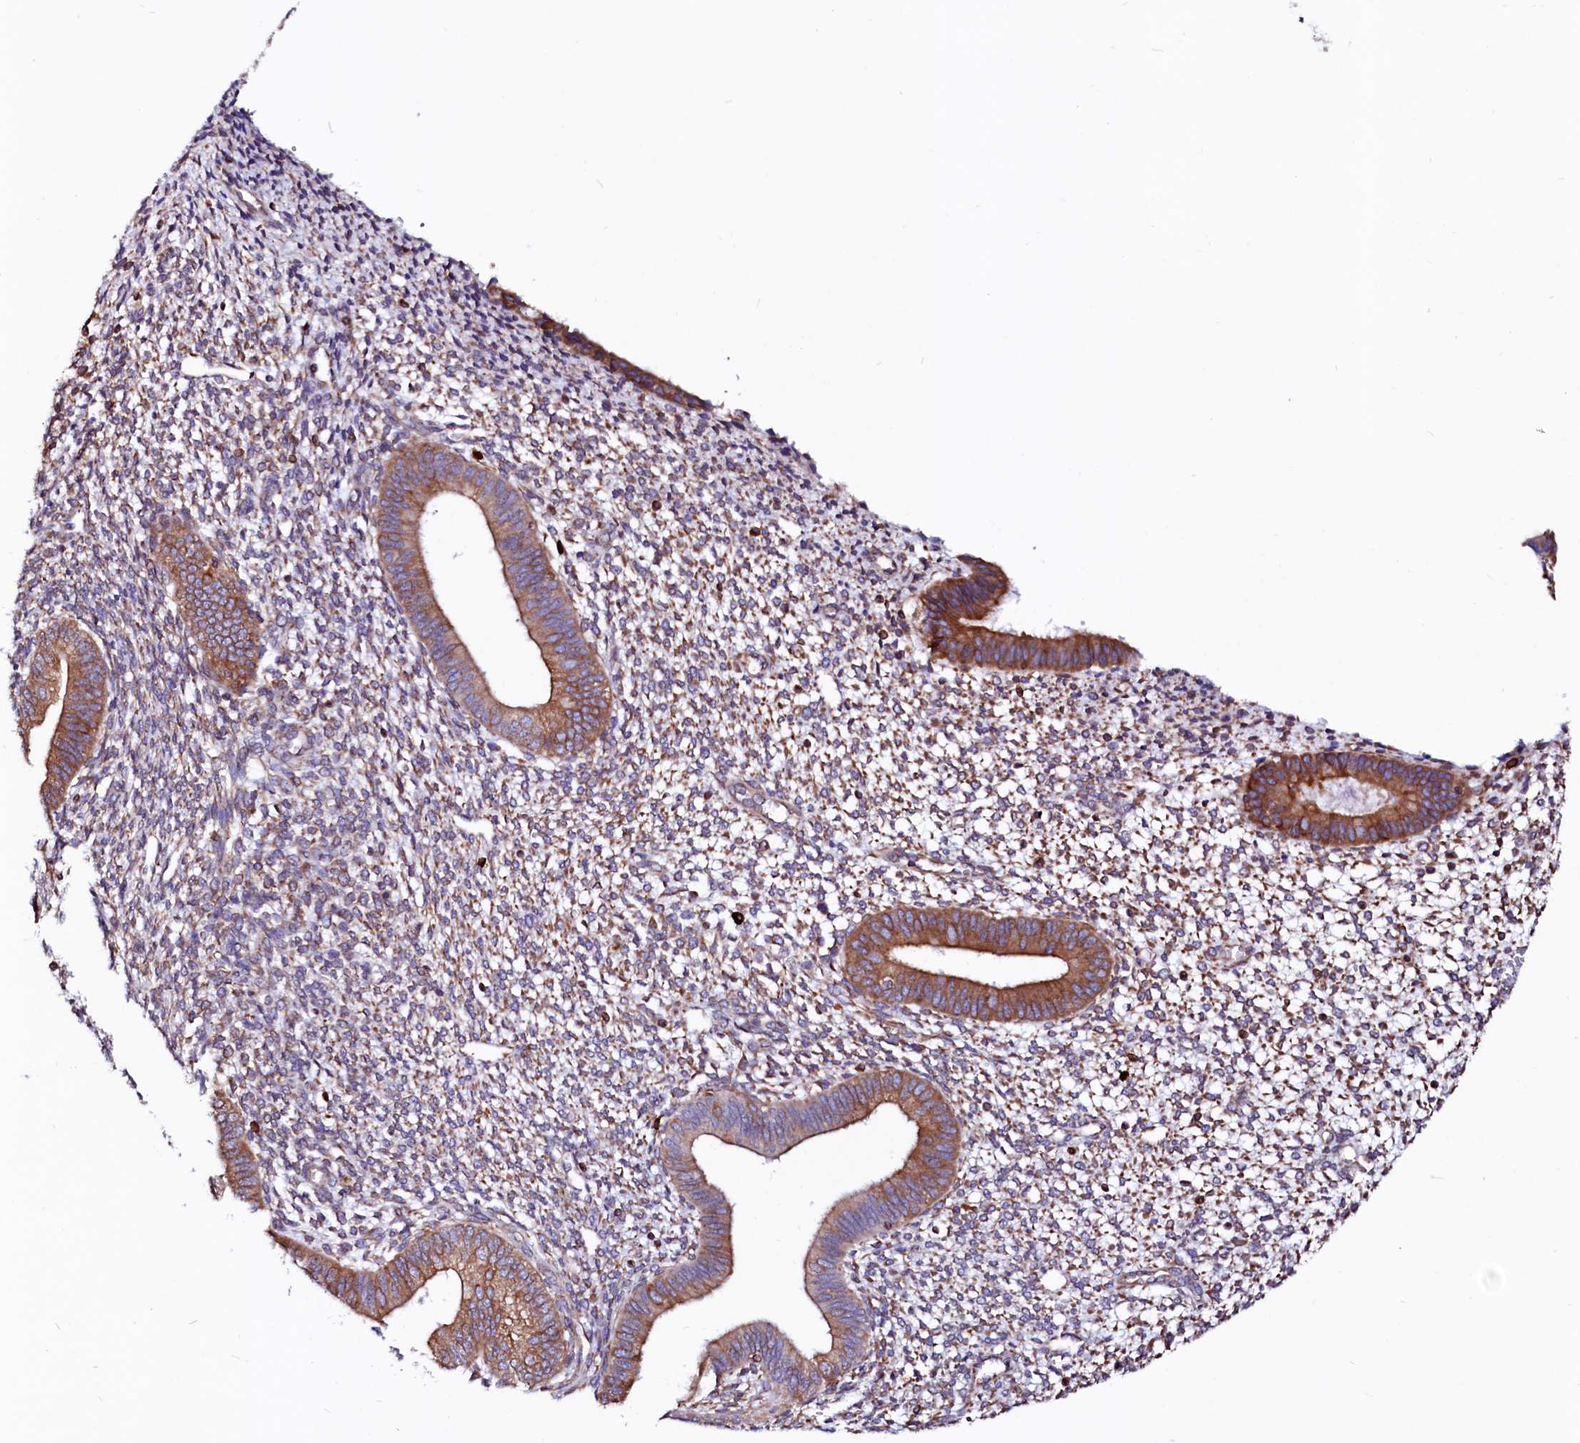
{"staining": {"intensity": "moderate", "quantity": "25%-75%", "location": "cytoplasmic/membranous"}, "tissue": "endometrium", "cell_type": "Cells in endometrial stroma", "image_type": "normal", "snomed": [{"axis": "morphology", "description": "Normal tissue, NOS"}, {"axis": "topography", "description": "Endometrium"}], "caption": "Immunohistochemistry (IHC) (DAB (3,3'-diaminobenzidine)) staining of normal endometrium demonstrates moderate cytoplasmic/membranous protein staining in about 25%-75% of cells in endometrial stroma. (IHC, brightfield microscopy, high magnification).", "gene": "DERL1", "patient": {"sex": "female", "age": 46}}